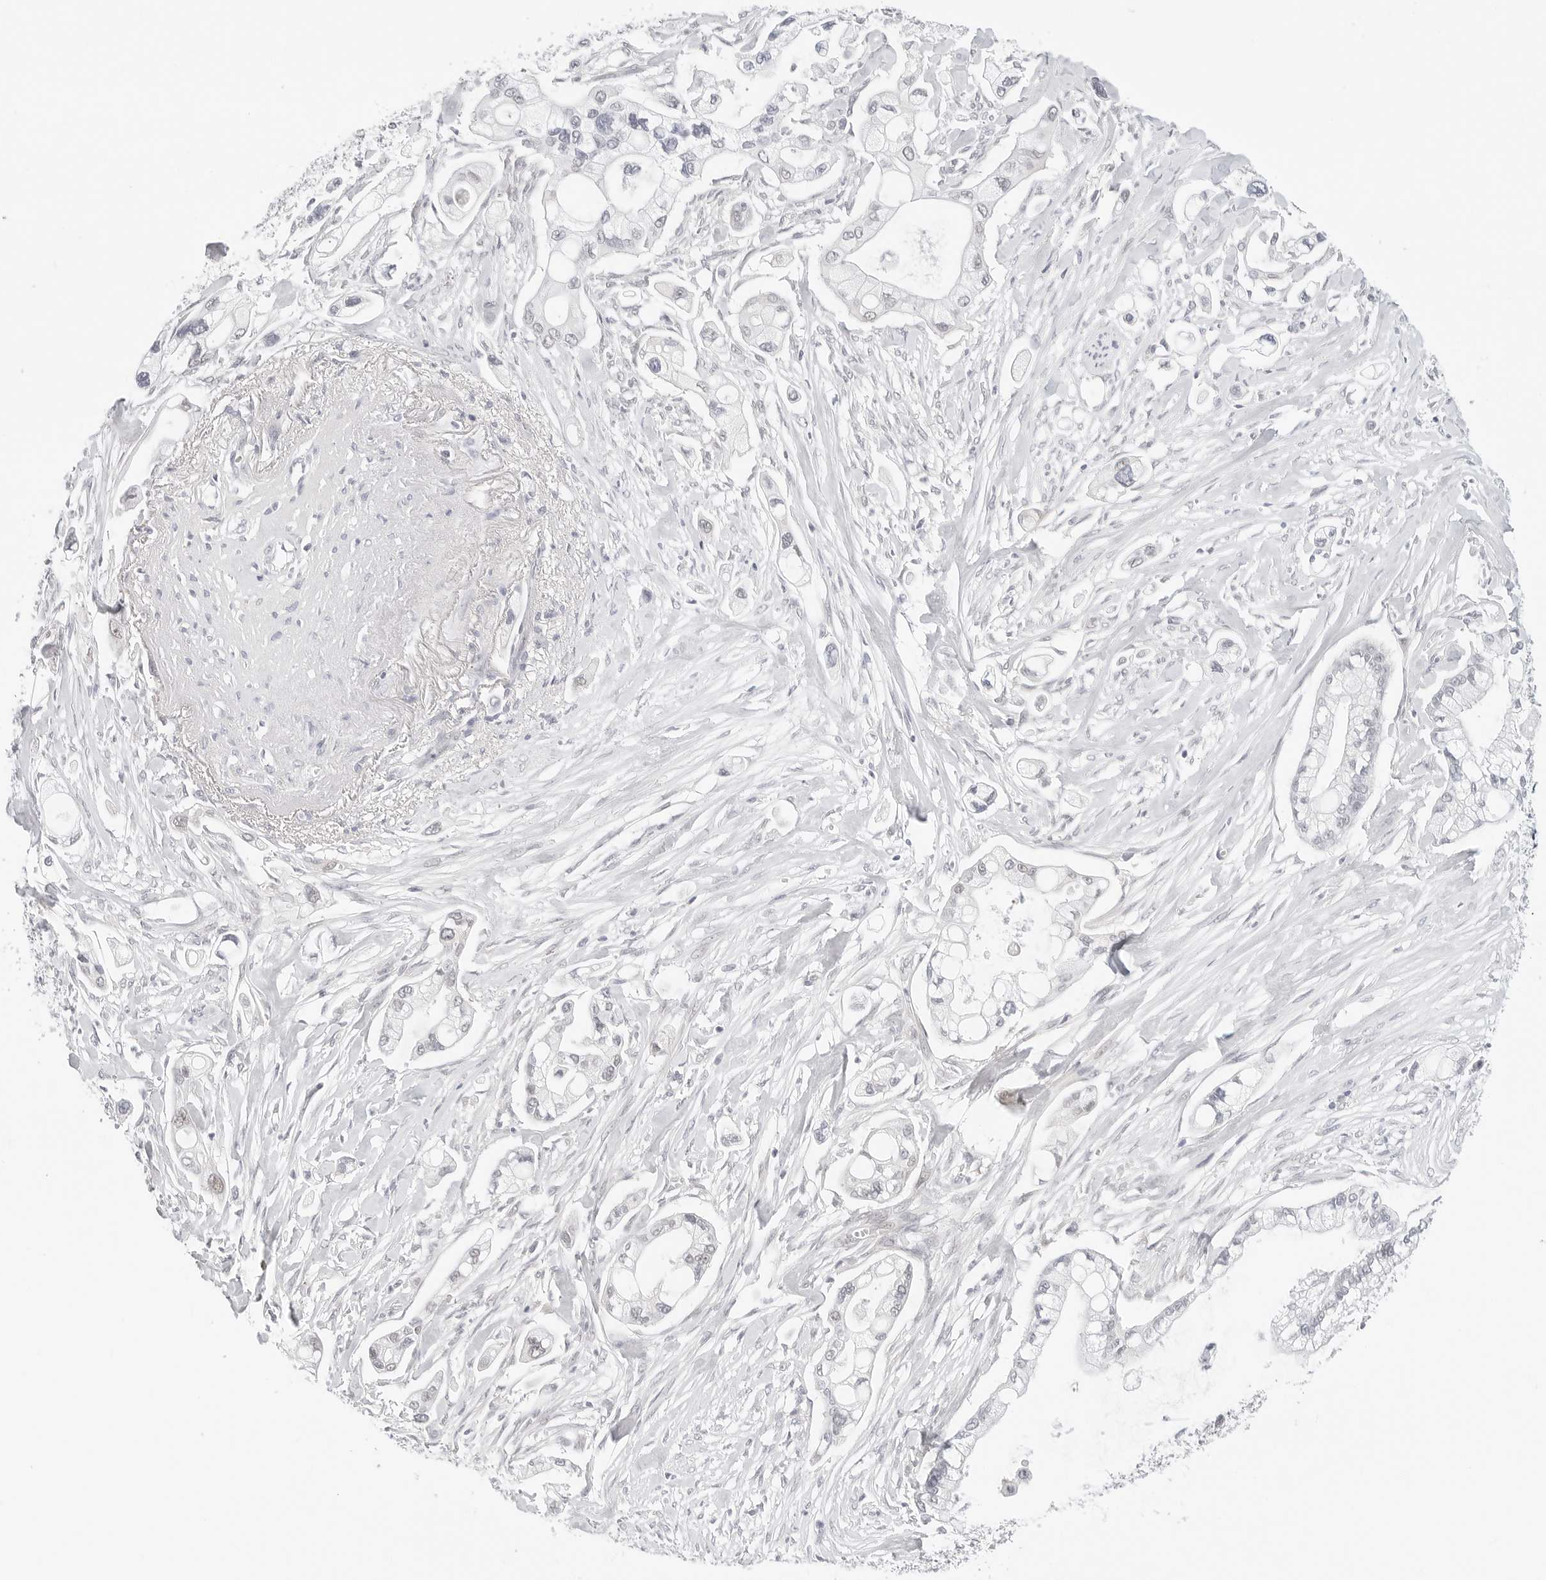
{"staining": {"intensity": "negative", "quantity": "none", "location": "none"}, "tissue": "pancreatic cancer", "cell_type": "Tumor cells", "image_type": "cancer", "snomed": [{"axis": "morphology", "description": "Adenocarcinoma, NOS"}, {"axis": "topography", "description": "Pancreas"}], "caption": "Tumor cells show no significant positivity in pancreatic cancer (adenocarcinoma).", "gene": "TSEN2", "patient": {"sex": "male", "age": 68}}